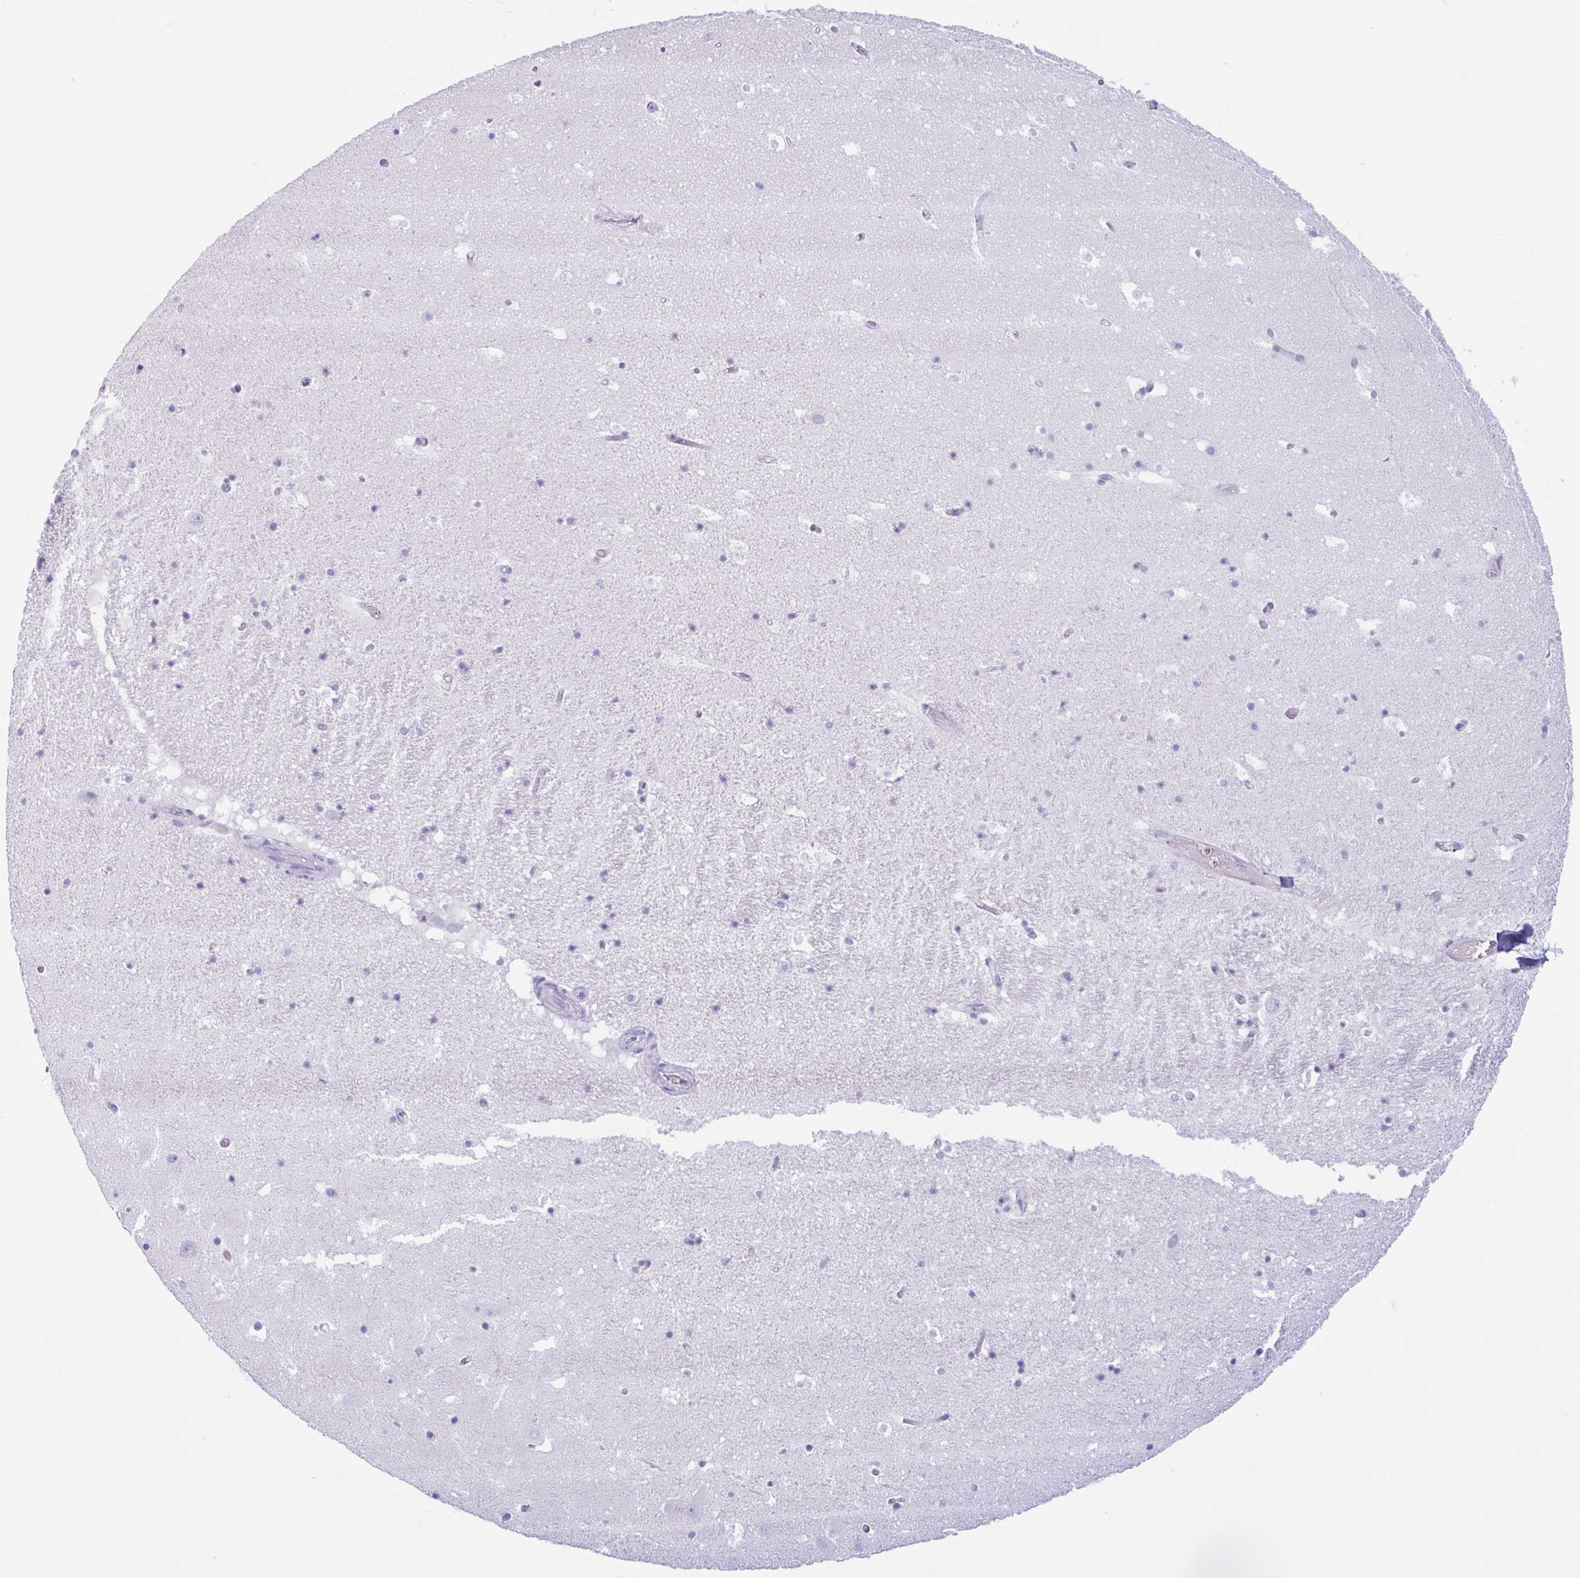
{"staining": {"intensity": "negative", "quantity": "none", "location": "none"}, "tissue": "hippocampus", "cell_type": "Glial cells", "image_type": "normal", "snomed": [{"axis": "morphology", "description": "Normal tissue, NOS"}, {"axis": "topography", "description": "Hippocampus"}], "caption": "DAB (3,3'-diaminobenzidine) immunohistochemical staining of normal human hippocampus shows no significant positivity in glial cells. The staining is performed using DAB brown chromogen with nuclei counter-stained in using hematoxylin.", "gene": "DTWD2", "patient": {"sex": "female", "age": 42}}